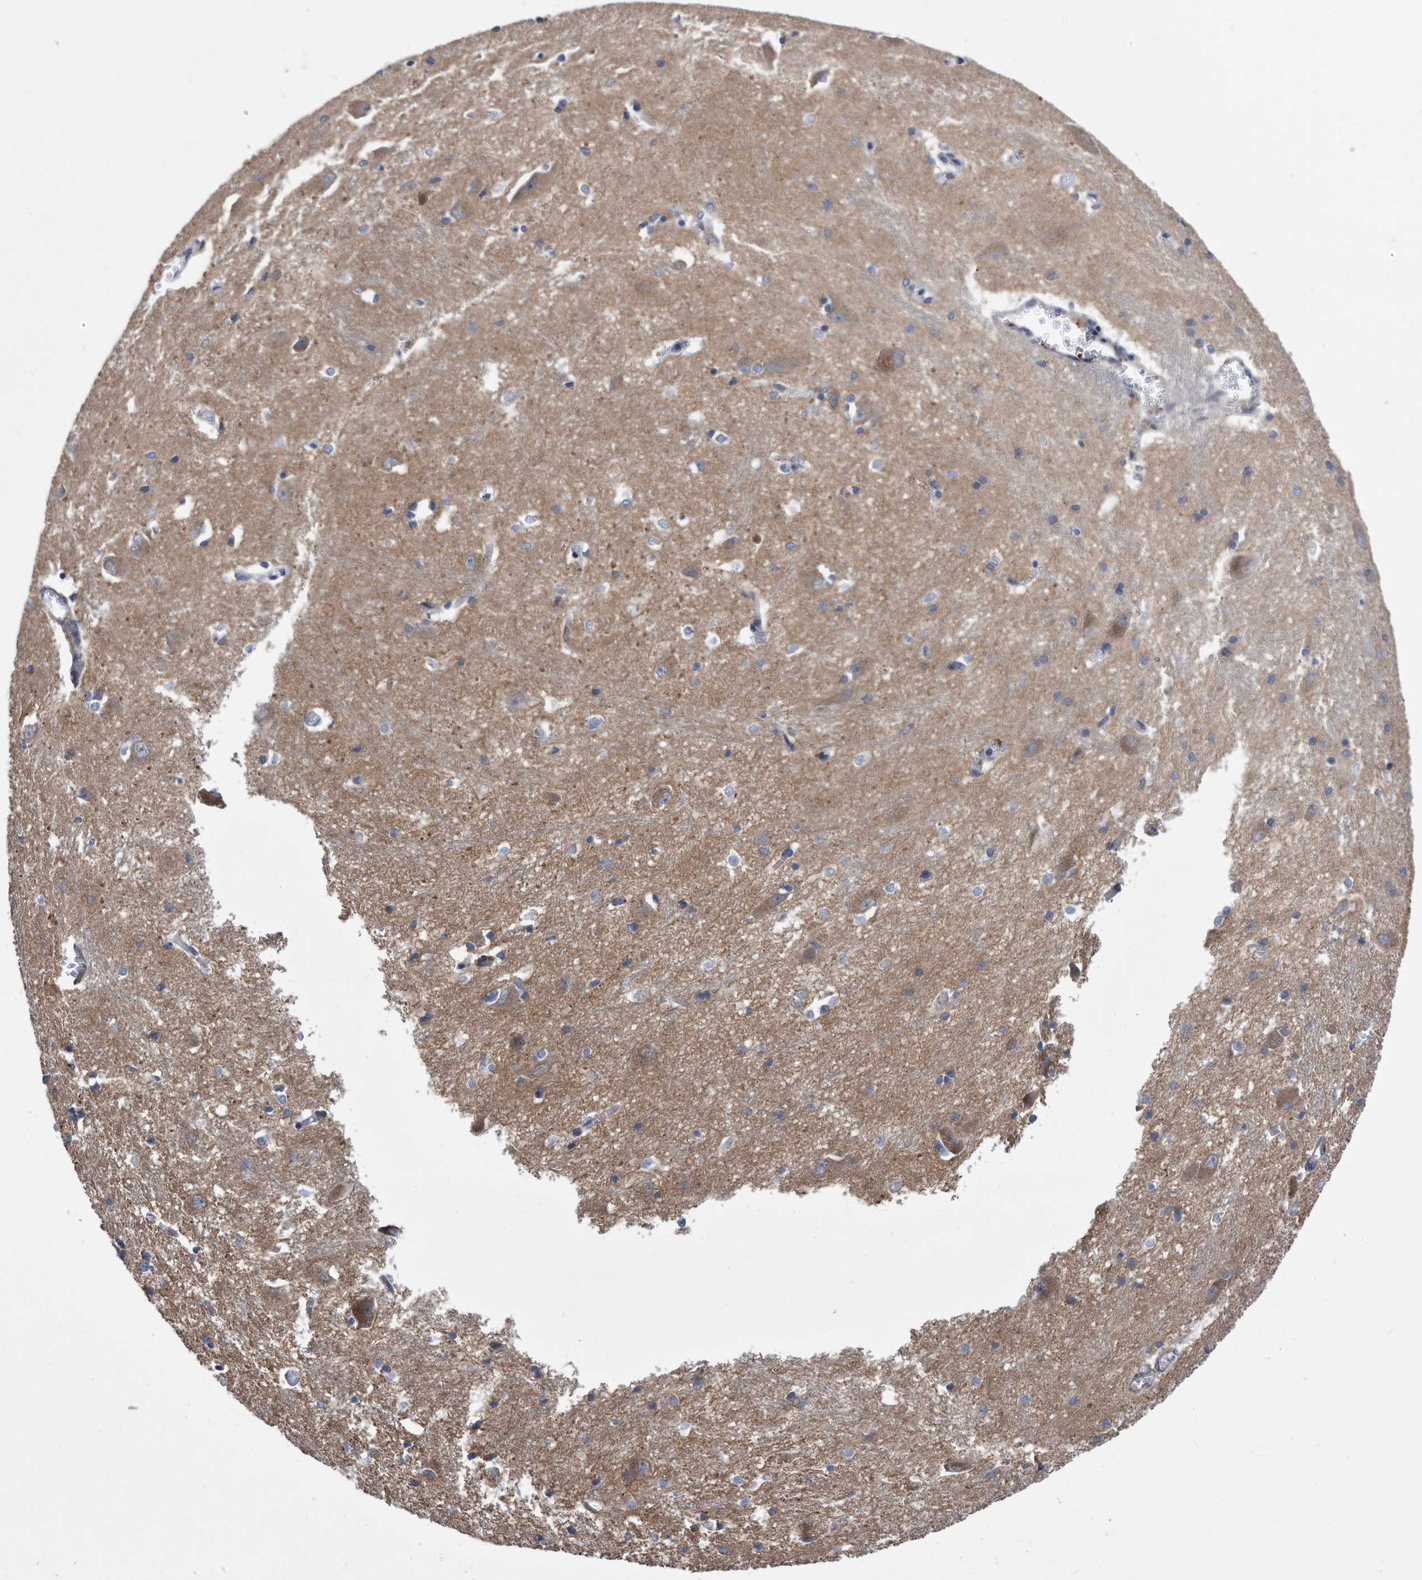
{"staining": {"intensity": "weak", "quantity": "<25%", "location": "cytoplasmic/membranous"}, "tissue": "caudate", "cell_type": "Glial cells", "image_type": "normal", "snomed": [{"axis": "morphology", "description": "Normal tissue, NOS"}, {"axis": "topography", "description": "Lateral ventricle wall"}], "caption": "The image reveals no staining of glial cells in normal caudate.", "gene": "BAIAP3", "patient": {"sex": "male", "age": 37}}